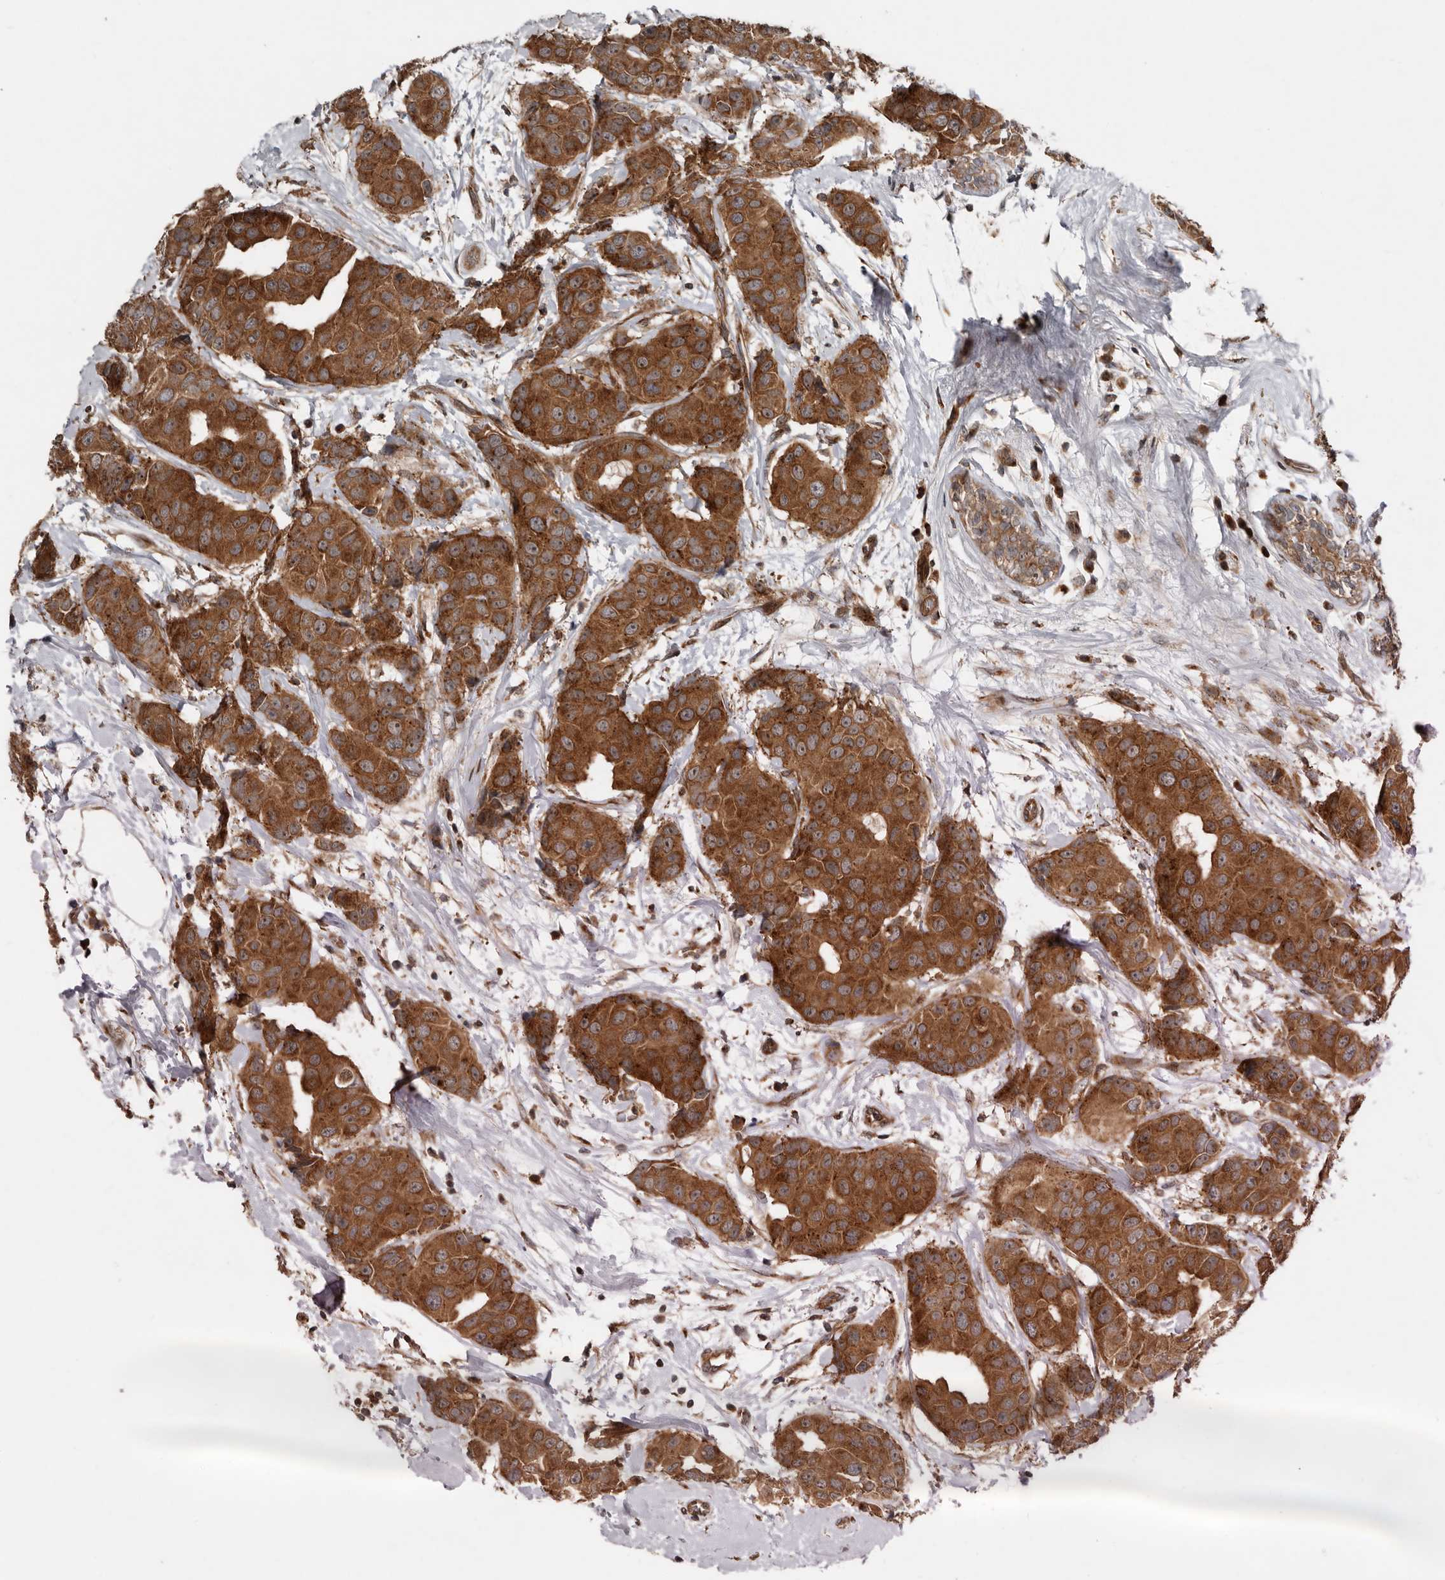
{"staining": {"intensity": "strong", "quantity": ">75%", "location": "cytoplasmic/membranous,nuclear"}, "tissue": "breast cancer", "cell_type": "Tumor cells", "image_type": "cancer", "snomed": [{"axis": "morphology", "description": "Normal tissue, NOS"}, {"axis": "morphology", "description": "Duct carcinoma"}, {"axis": "topography", "description": "Breast"}], "caption": "Immunohistochemical staining of human breast invasive ductal carcinoma demonstrates high levels of strong cytoplasmic/membranous and nuclear positivity in about >75% of tumor cells.", "gene": "CCDC190", "patient": {"sex": "female", "age": 39}}